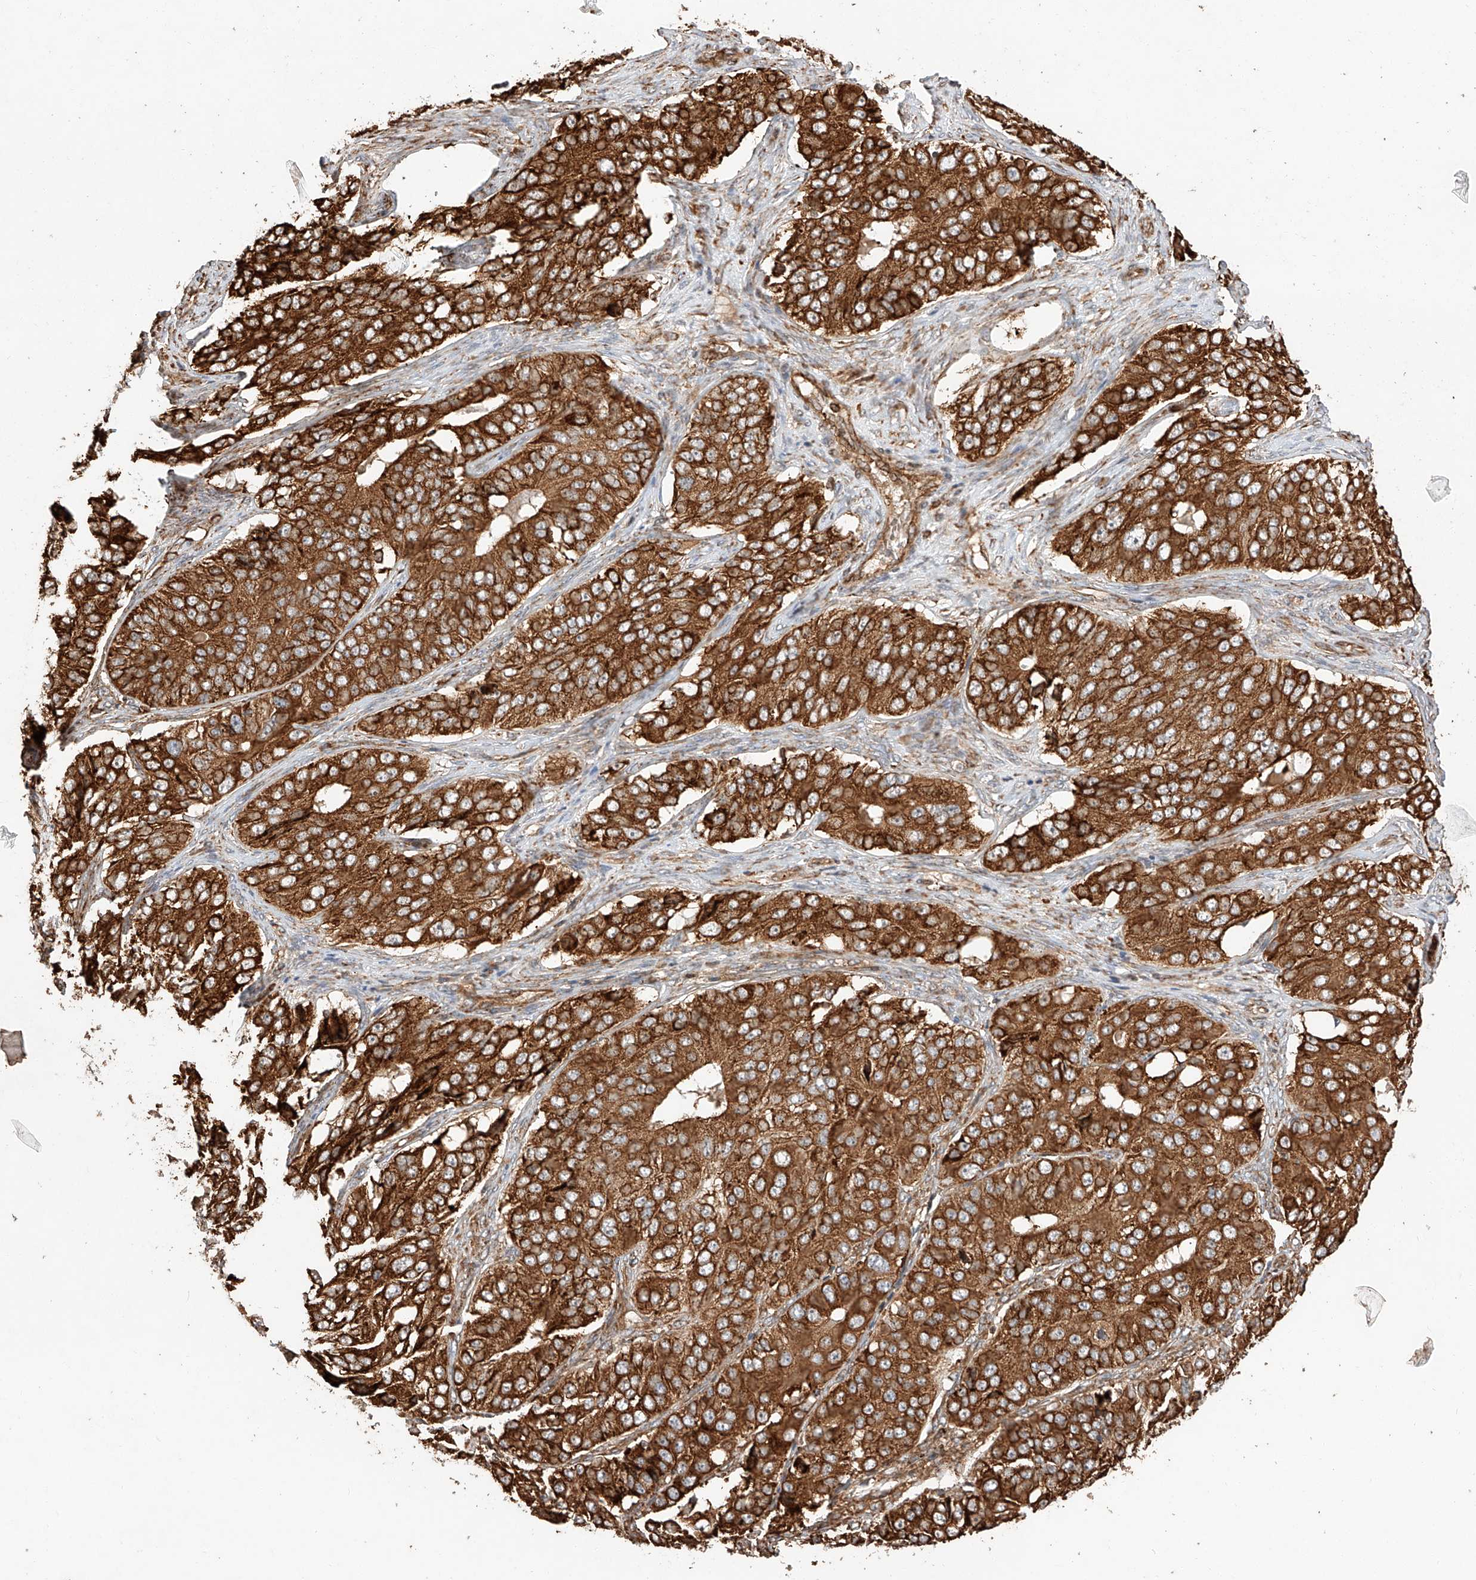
{"staining": {"intensity": "strong", "quantity": ">75%", "location": "cytoplasmic/membranous"}, "tissue": "ovarian cancer", "cell_type": "Tumor cells", "image_type": "cancer", "snomed": [{"axis": "morphology", "description": "Carcinoma, endometroid"}, {"axis": "topography", "description": "Ovary"}], "caption": "High-power microscopy captured an IHC image of ovarian cancer, revealing strong cytoplasmic/membranous expression in approximately >75% of tumor cells.", "gene": "ZNF84", "patient": {"sex": "female", "age": 51}}